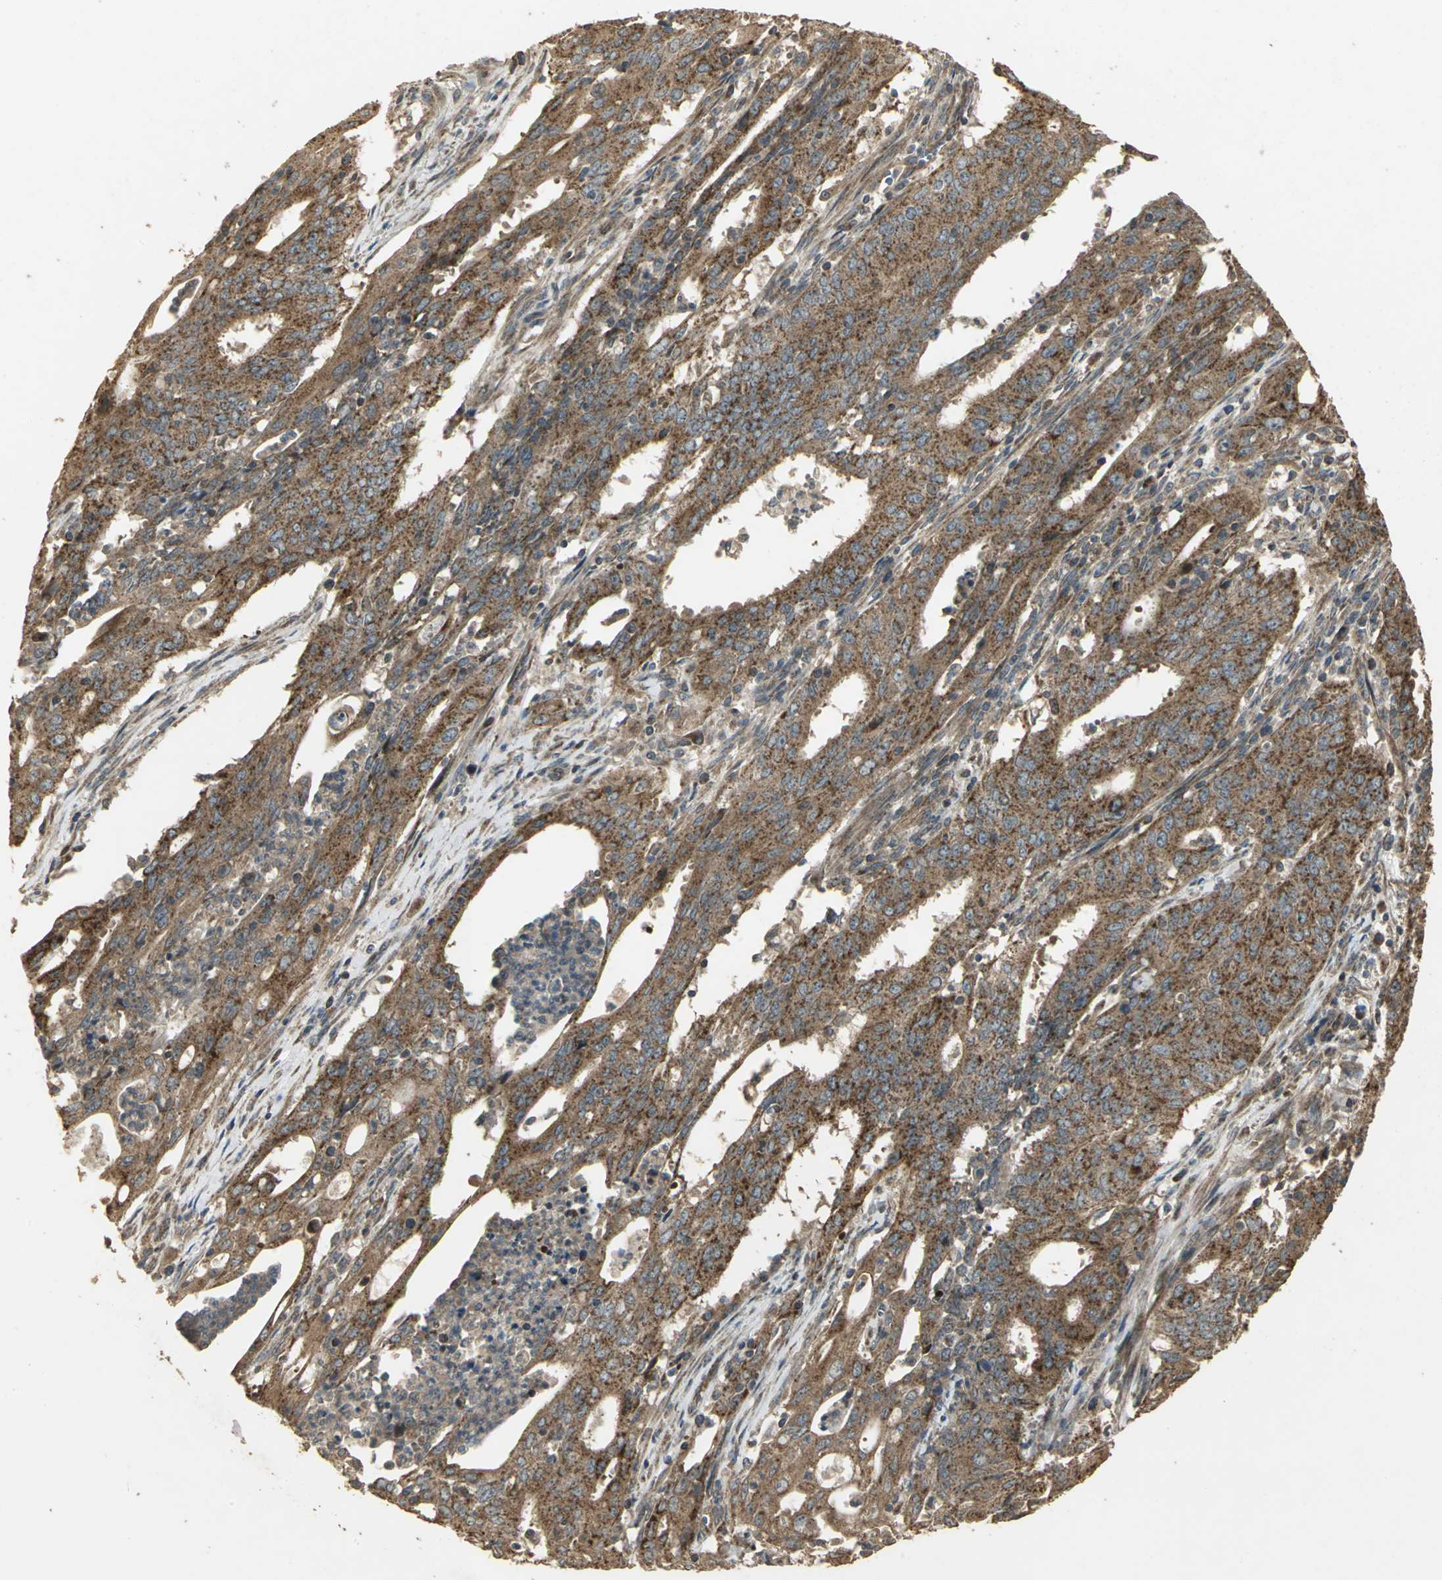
{"staining": {"intensity": "strong", "quantity": ">75%", "location": "cytoplasmic/membranous"}, "tissue": "cervical cancer", "cell_type": "Tumor cells", "image_type": "cancer", "snomed": [{"axis": "morphology", "description": "Adenocarcinoma, NOS"}, {"axis": "topography", "description": "Cervix"}], "caption": "Adenocarcinoma (cervical) stained for a protein (brown) demonstrates strong cytoplasmic/membranous positive staining in about >75% of tumor cells.", "gene": "KANK1", "patient": {"sex": "female", "age": 44}}